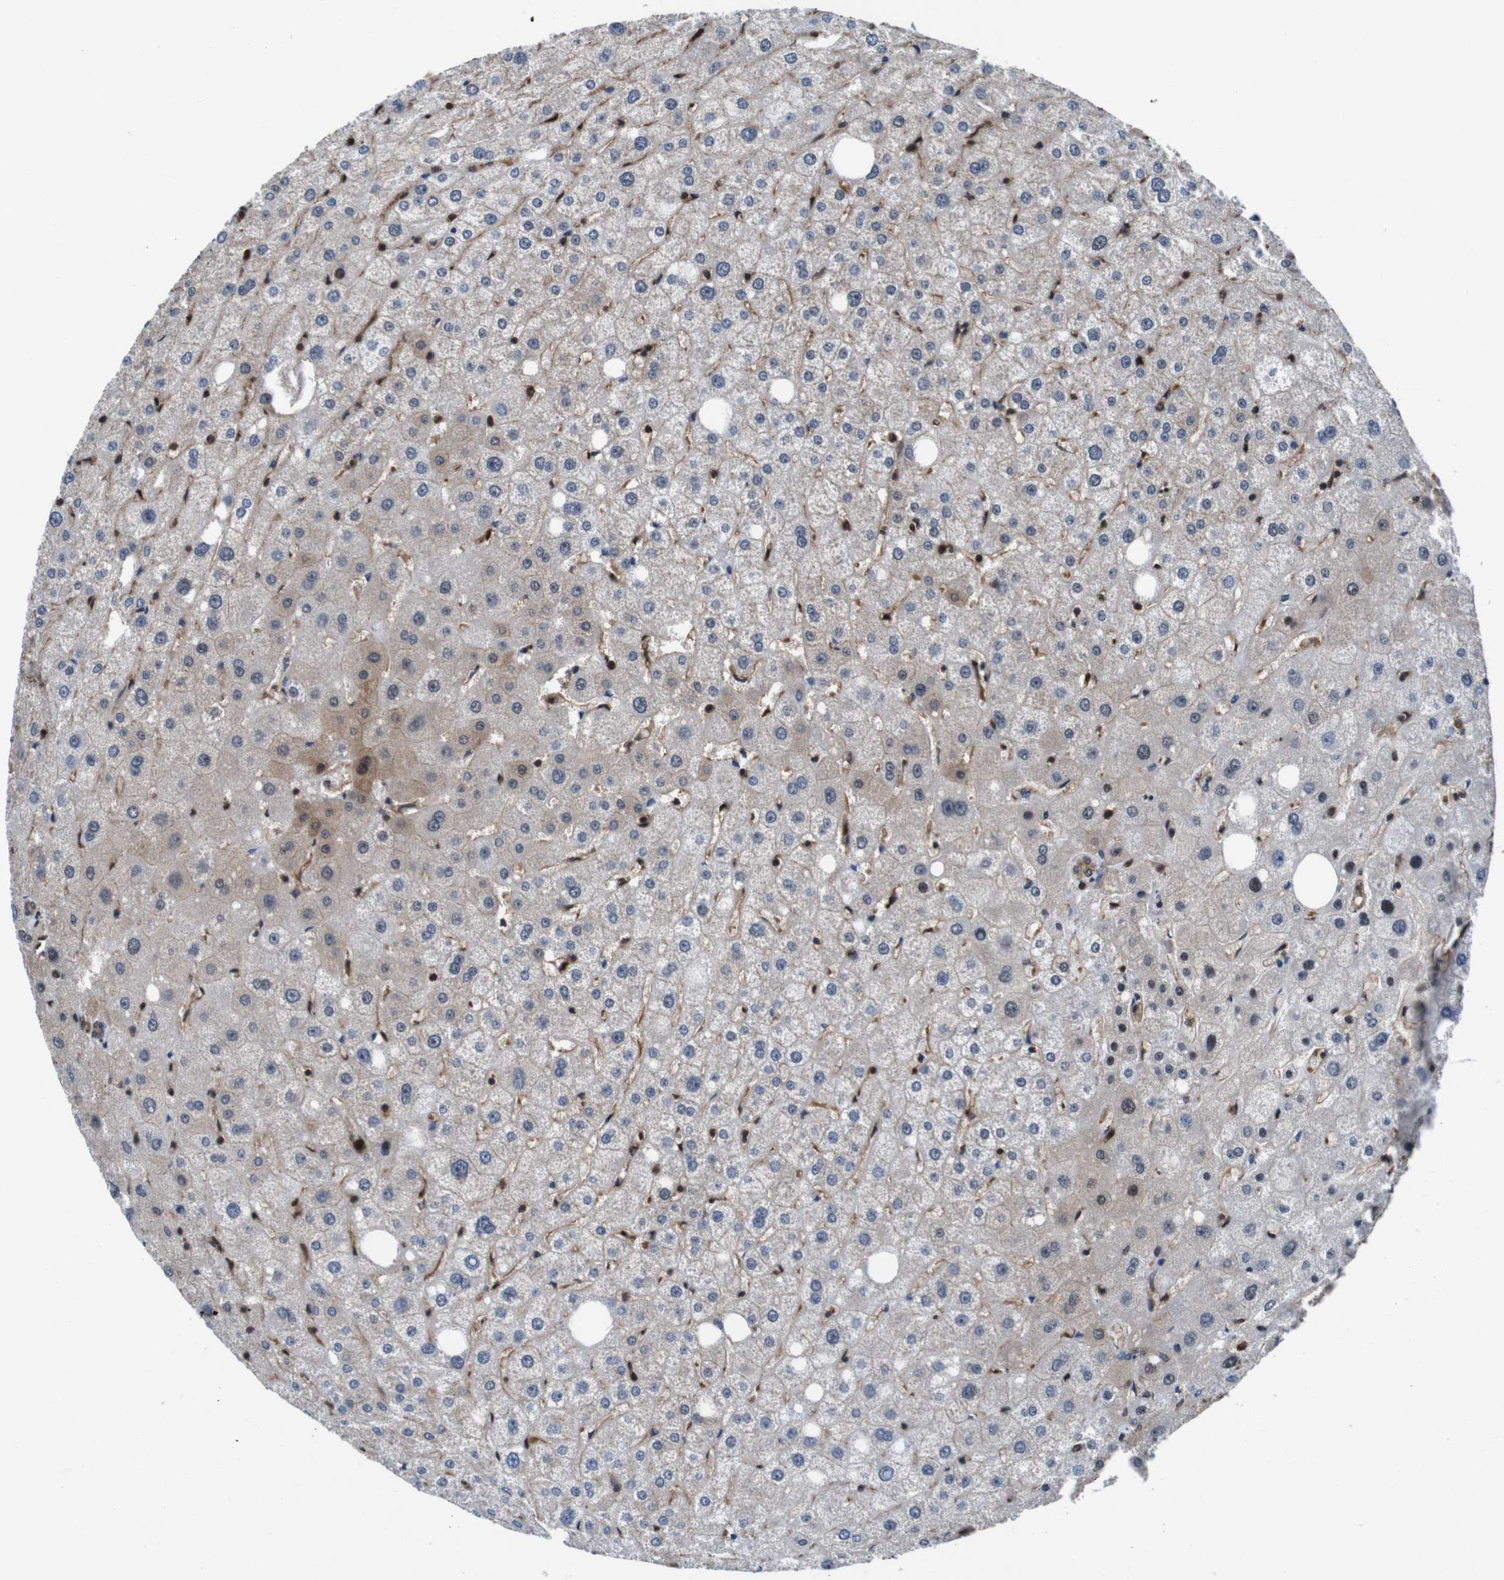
{"staining": {"intensity": "moderate", "quantity": ">75%", "location": "cytoplasmic/membranous"}, "tissue": "liver", "cell_type": "Cholangiocytes", "image_type": "normal", "snomed": [{"axis": "morphology", "description": "Normal tissue, NOS"}, {"axis": "topography", "description": "Liver"}], "caption": "A photomicrograph of human liver stained for a protein displays moderate cytoplasmic/membranous brown staining in cholangiocytes. Using DAB (3,3'-diaminobenzidine) (brown) and hematoxylin (blue) stains, captured at high magnification using brightfield microscopy.", "gene": "VCP", "patient": {"sex": "male", "age": 73}}